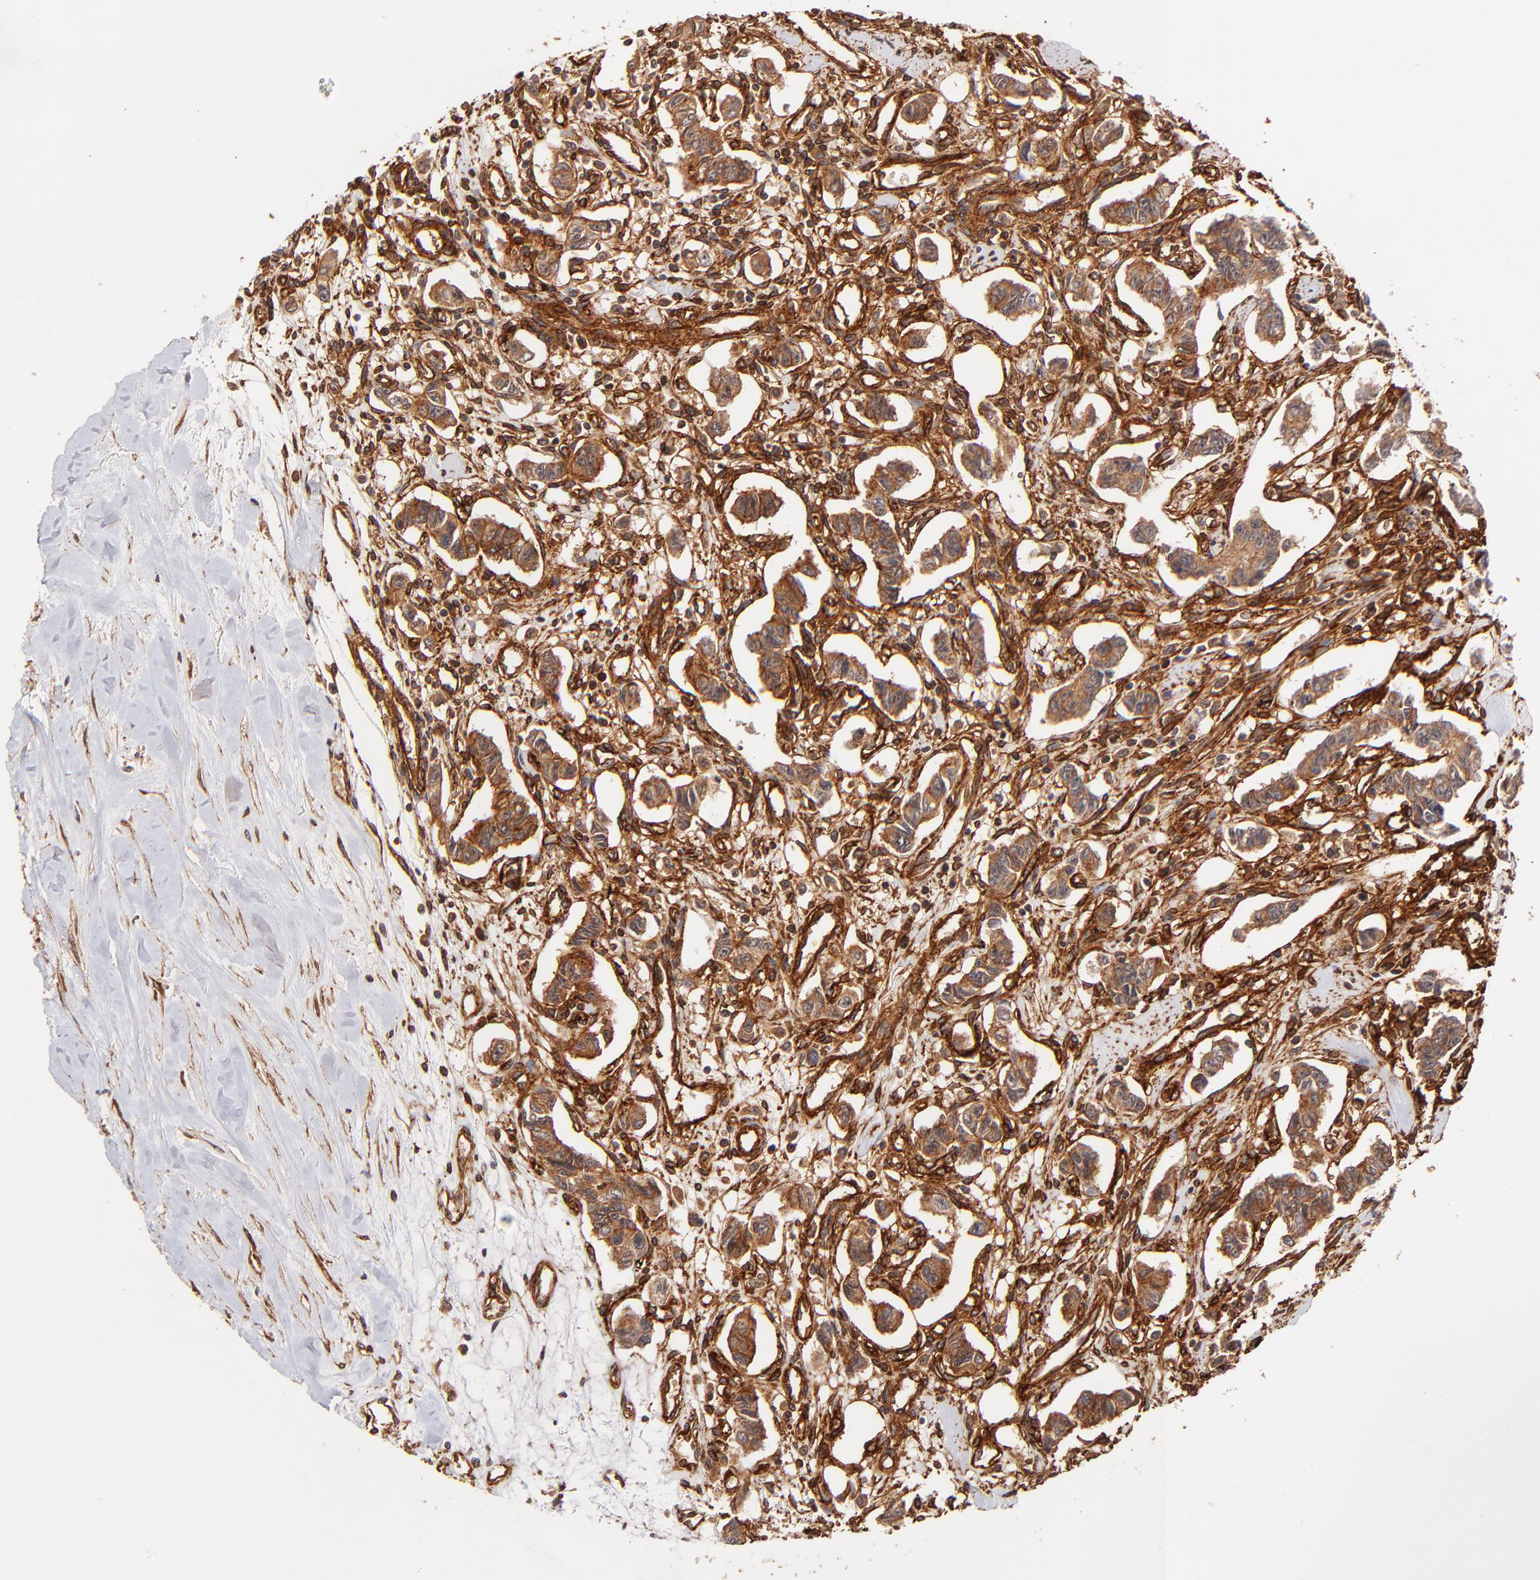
{"staining": {"intensity": "strong", "quantity": ">75%", "location": "cytoplasmic/membranous"}, "tissue": "renal cancer", "cell_type": "Tumor cells", "image_type": "cancer", "snomed": [{"axis": "morphology", "description": "Carcinoid, malignant, NOS"}, {"axis": "topography", "description": "Kidney"}], "caption": "A photomicrograph of renal cancer (malignant carcinoid) stained for a protein exhibits strong cytoplasmic/membranous brown staining in tumor cells. Ihc stains the protein in brown and the nuclei are stained blue.", "gene": "ITGB1", "patient": {"sex": "female", "age": 41}}